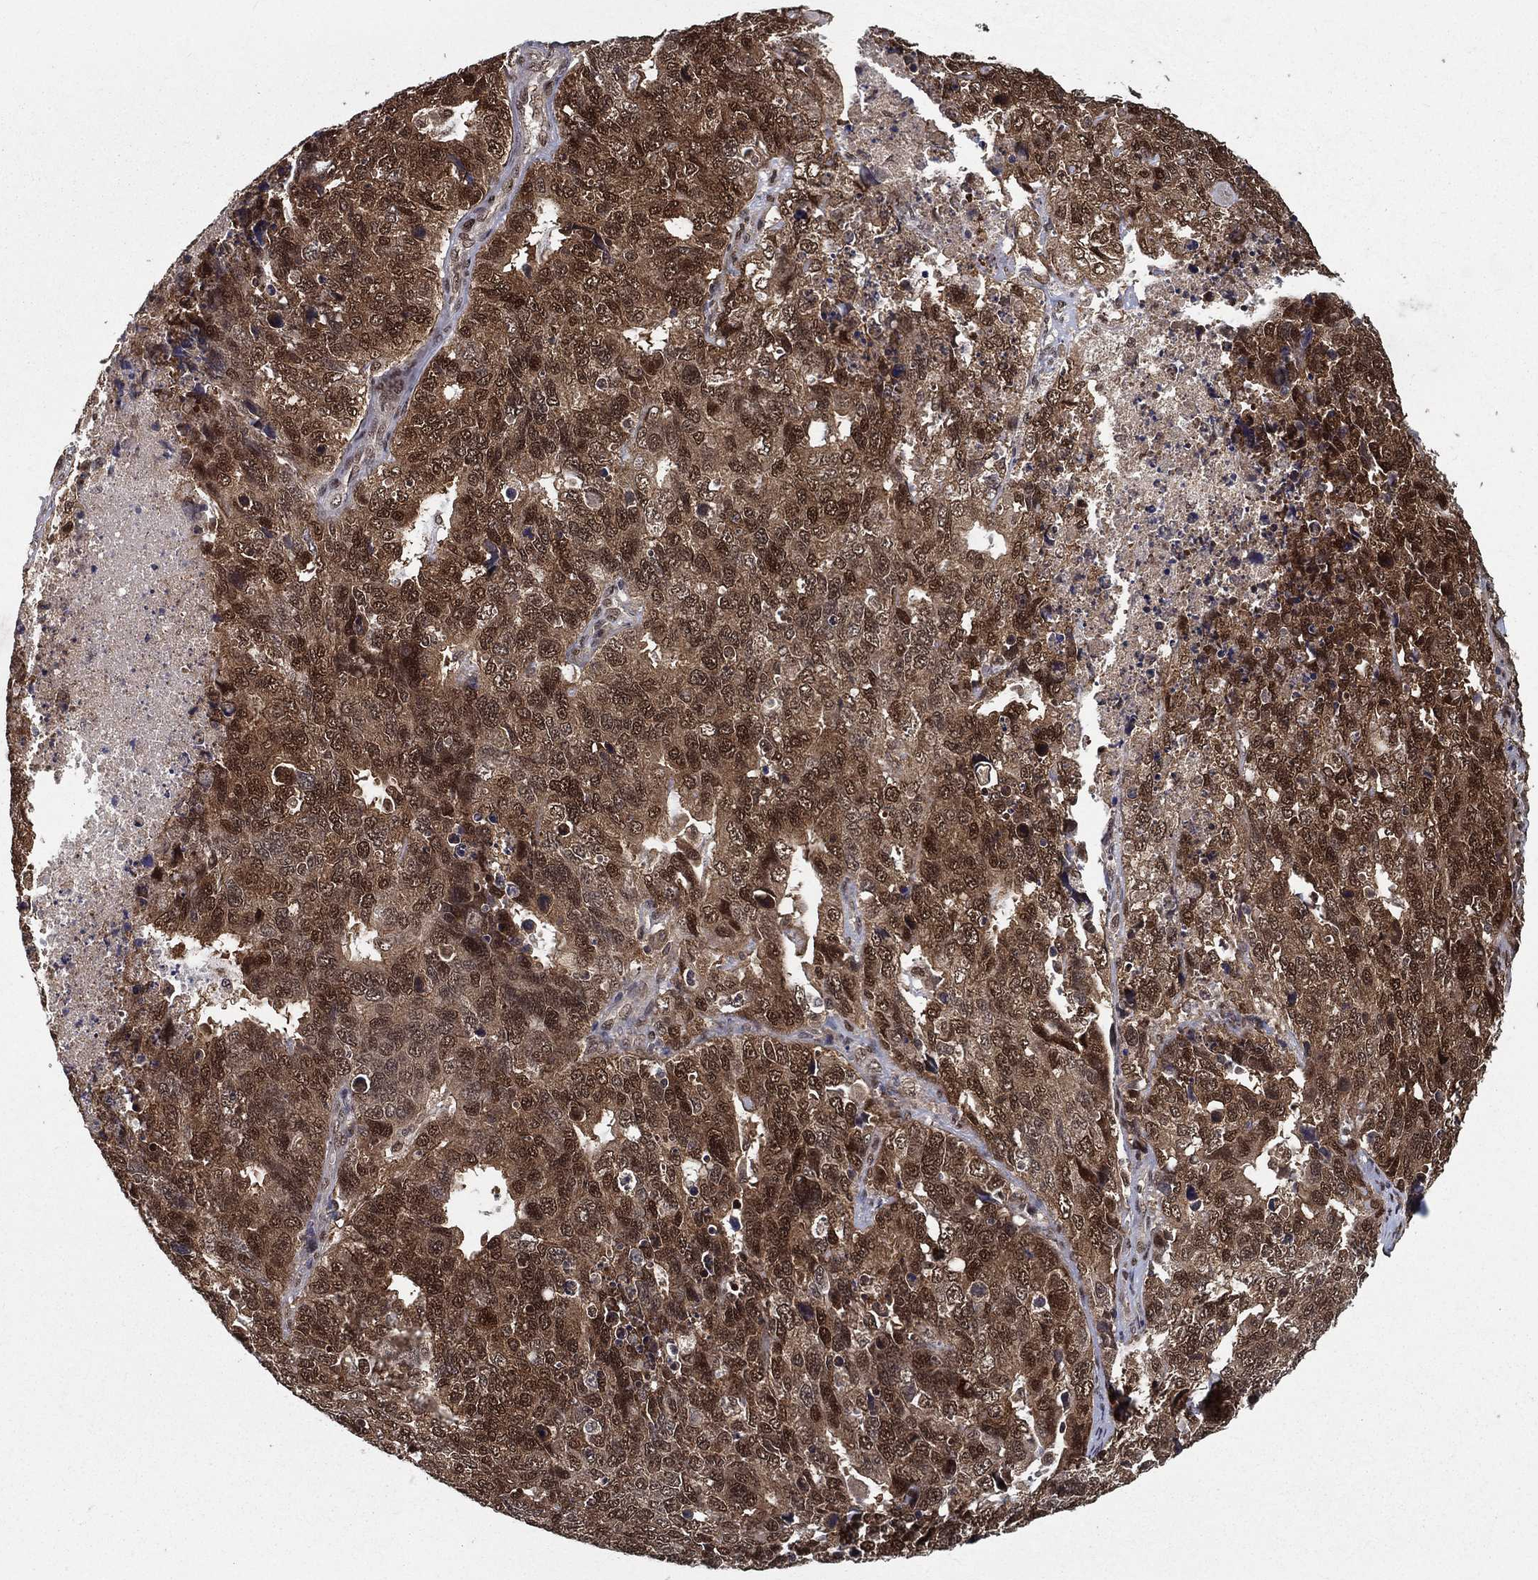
{"staining": {"intensity": "moderate", "quantity": "25%-75%", "location": "cytoplasmic/membranous,nuclear"}, "tissue": "cervical cancer", "cell_type": "Tumor cells", "image_type": "cancer", "snomed": [{"axis": "morphology", "description": "Squamous cell carcinoma, NOS"}, {"axis": "topography", "description": "Cervix"}], "caption": "An IHC micrograph of neoplastic tissue is shown. Protein staining in brown shows moderate cytoplasmic/membranous and nuclear positivity in cervical cancer within tumor cells.", "gene": "CARM1", "patient": {"sex": "female", "age": 63}}